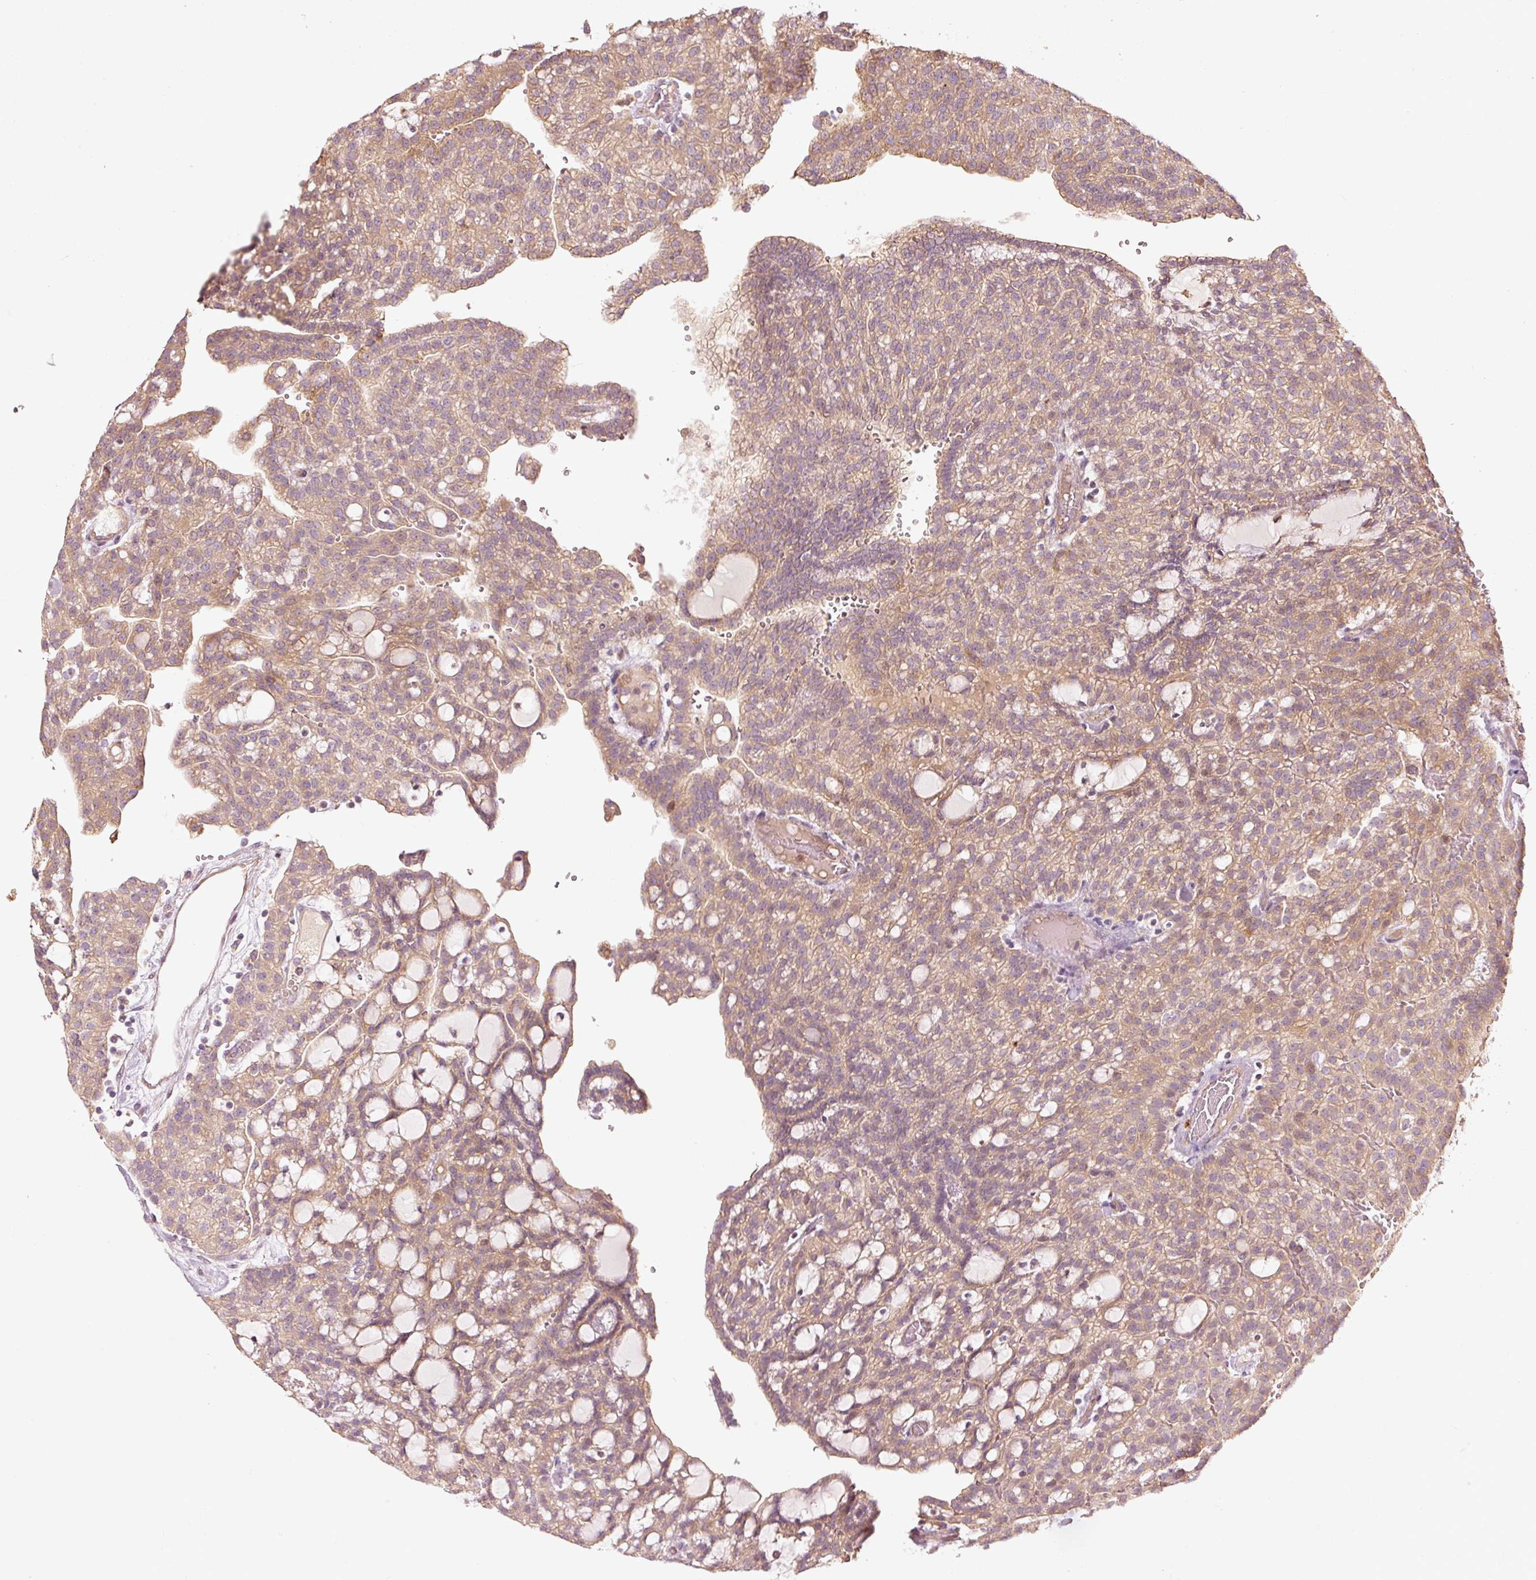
{"staining": {"intensity": "moderate", "quantity": "25%-75%", "location": "cytoplasmic/membranous"}, "tissue": "renal cancer", "cell_type": "Tumor cells", "image_type": "cancer", "snomed": [{"axis": "morphology", "description": "Adenocarcinoma, NOS"}, {"axis": "topography", "description": "Kidney"}], "caption": "The micrograph exhibits a brown stain indicating the presence of a protein in the cytoplasmic/membranous of tumor cells in renal cancer (adenocarcinoma).", "gene": "MAP10", "patient": {"sex": "male", "age": 63}}